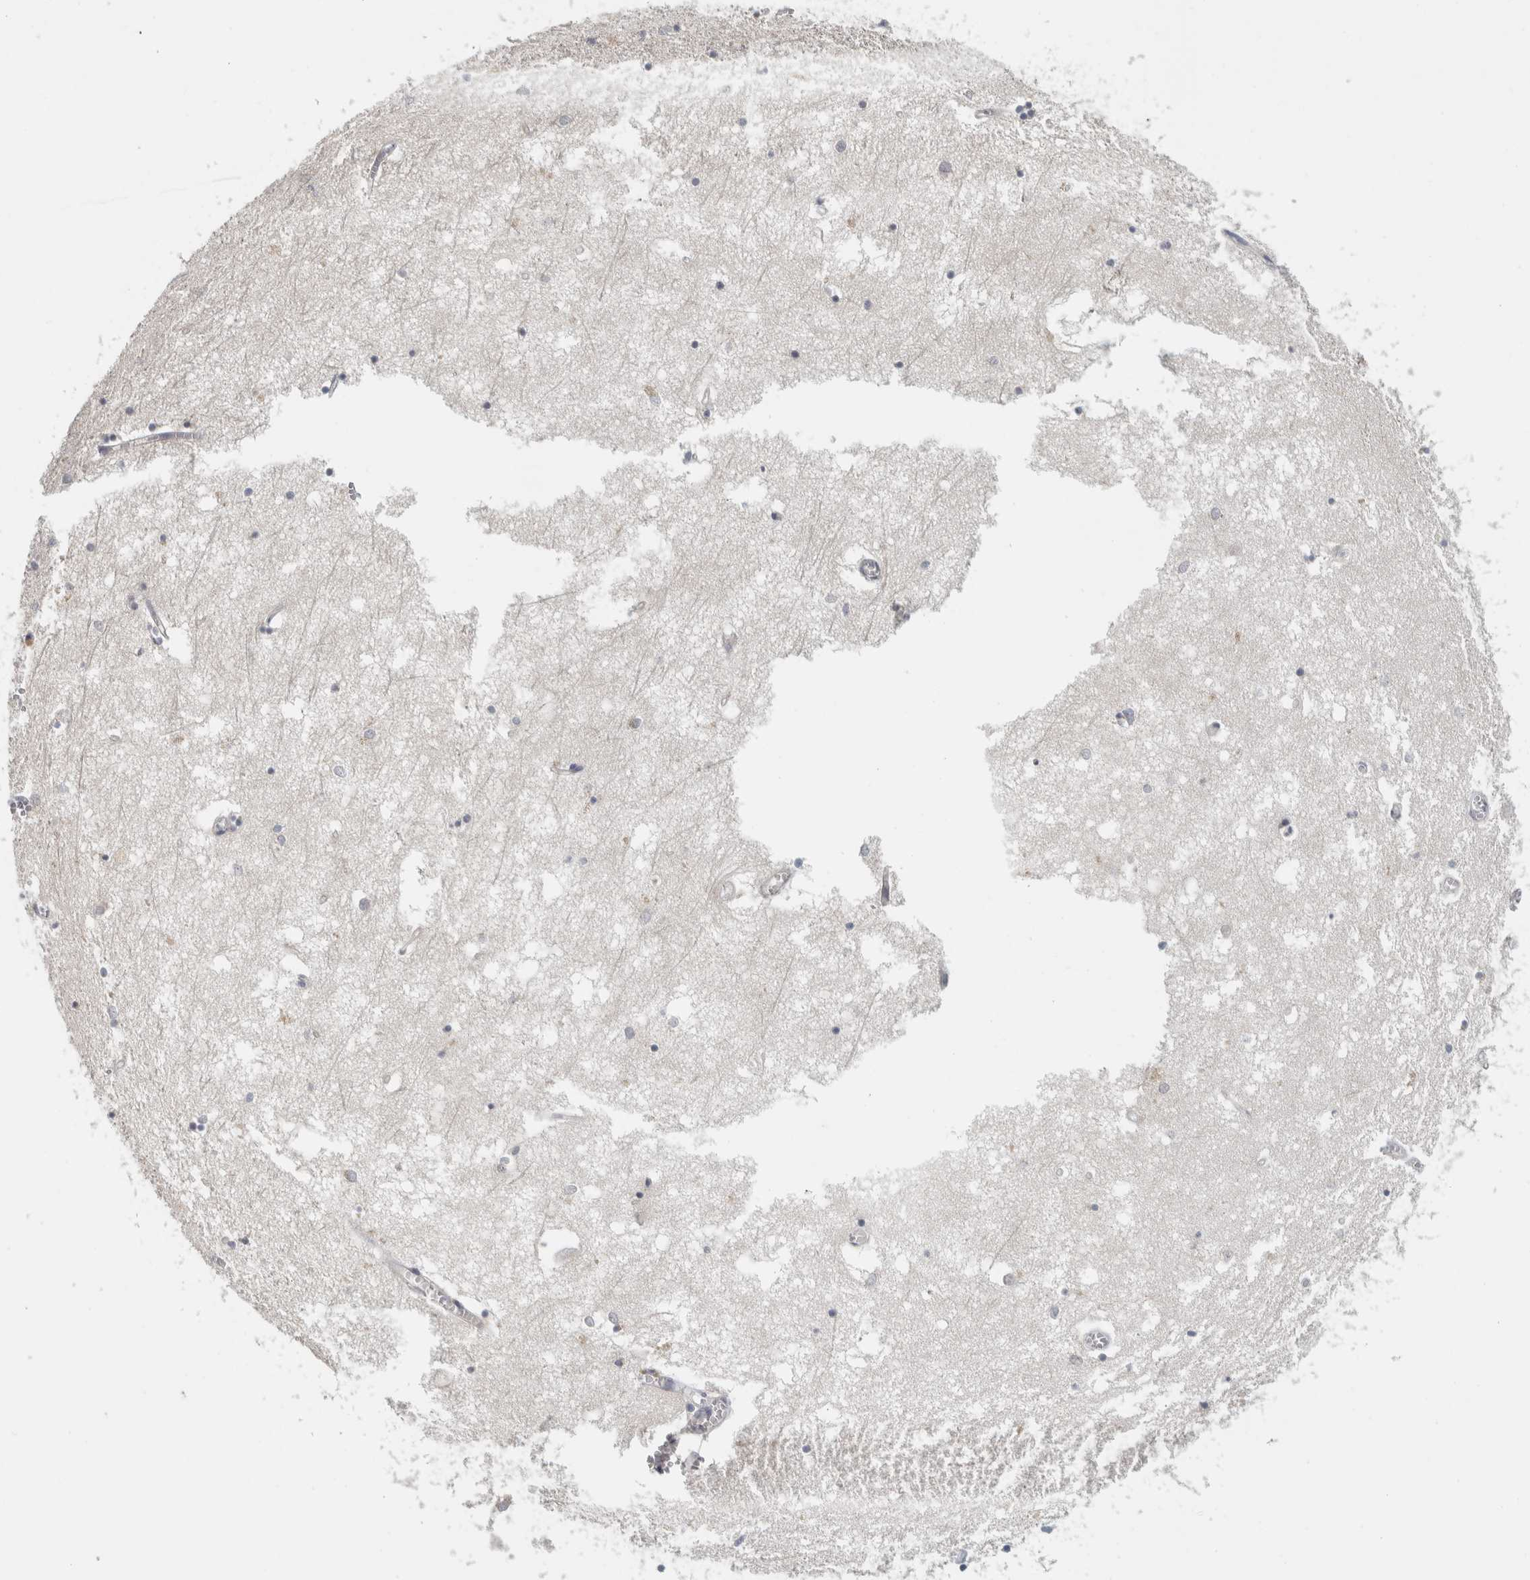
{"staining": {"intensity": "negative", "quantity": "none", "location": "none"}, "tissue": "hippocampus", "cell_type": "Glial cells", "image_type": "normal", "snomed": [{"axis": "morphology", "description": "Normal tissue, NOS"}, {"axis": "topography", "description": "Hippocampus"}], "caption": "An immunohistochemistry (IHC) image of benign hippocampus is shown. There is no staining in glial cells of hippocampus.", "gene": "AFP", "patient": {"sex": "male", "age": 70}}